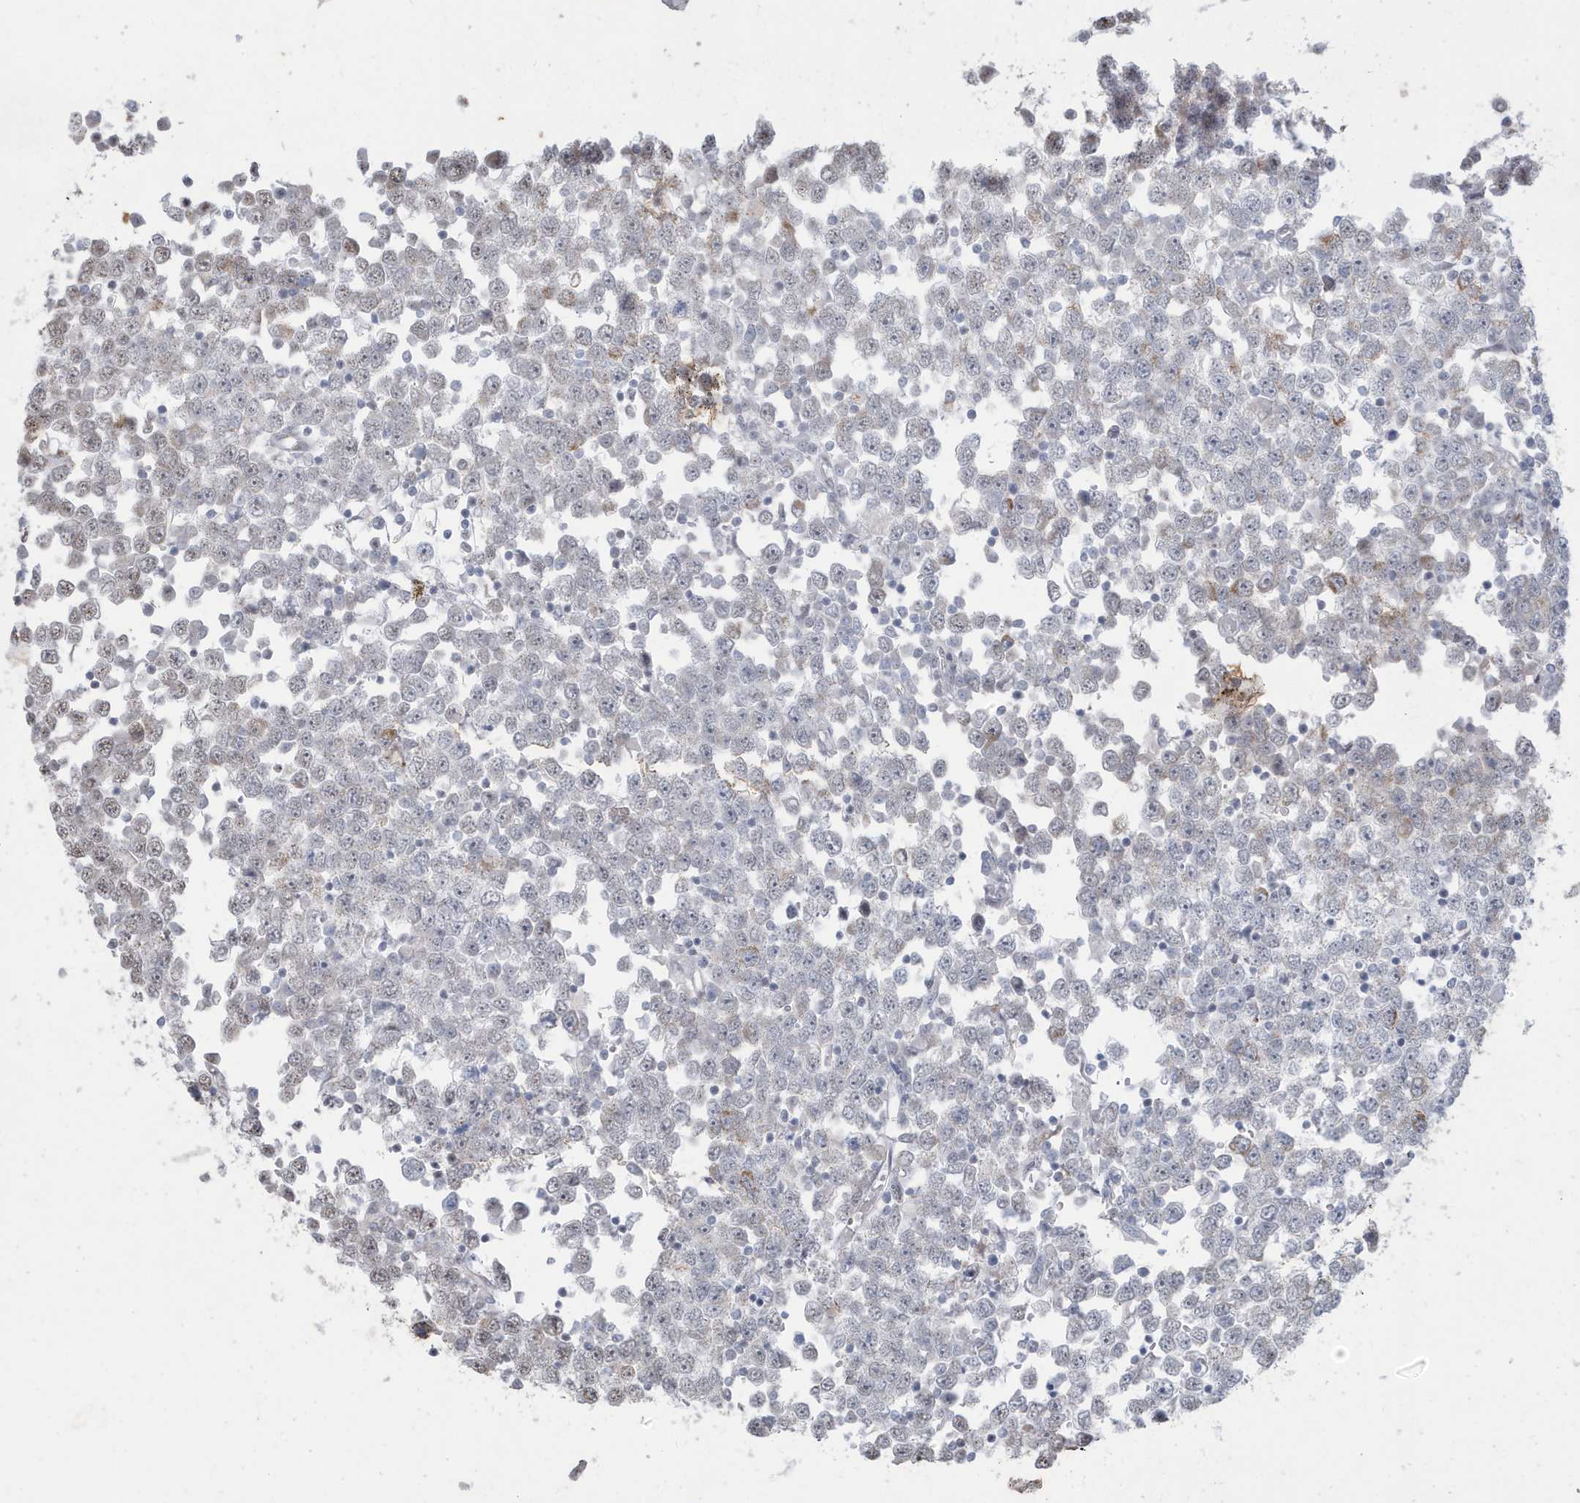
{"staining": {"intensity": "negative", "quantity": "none", "location": "none"}, "tissue": "testis cancer", "cell_type": "Tumor cells", "image_type": "cancer", "snomed": [{"axis": "morphology", "description": "Seminoma, NOS"}, {"axis": "topography", "description": "Testis"}], "caption": "A histopathology image of human seminoma (testis) is negative for staining in tumor cells.", "gene": "FNDC1", "patient": {"sex": "male", "age": 65}}